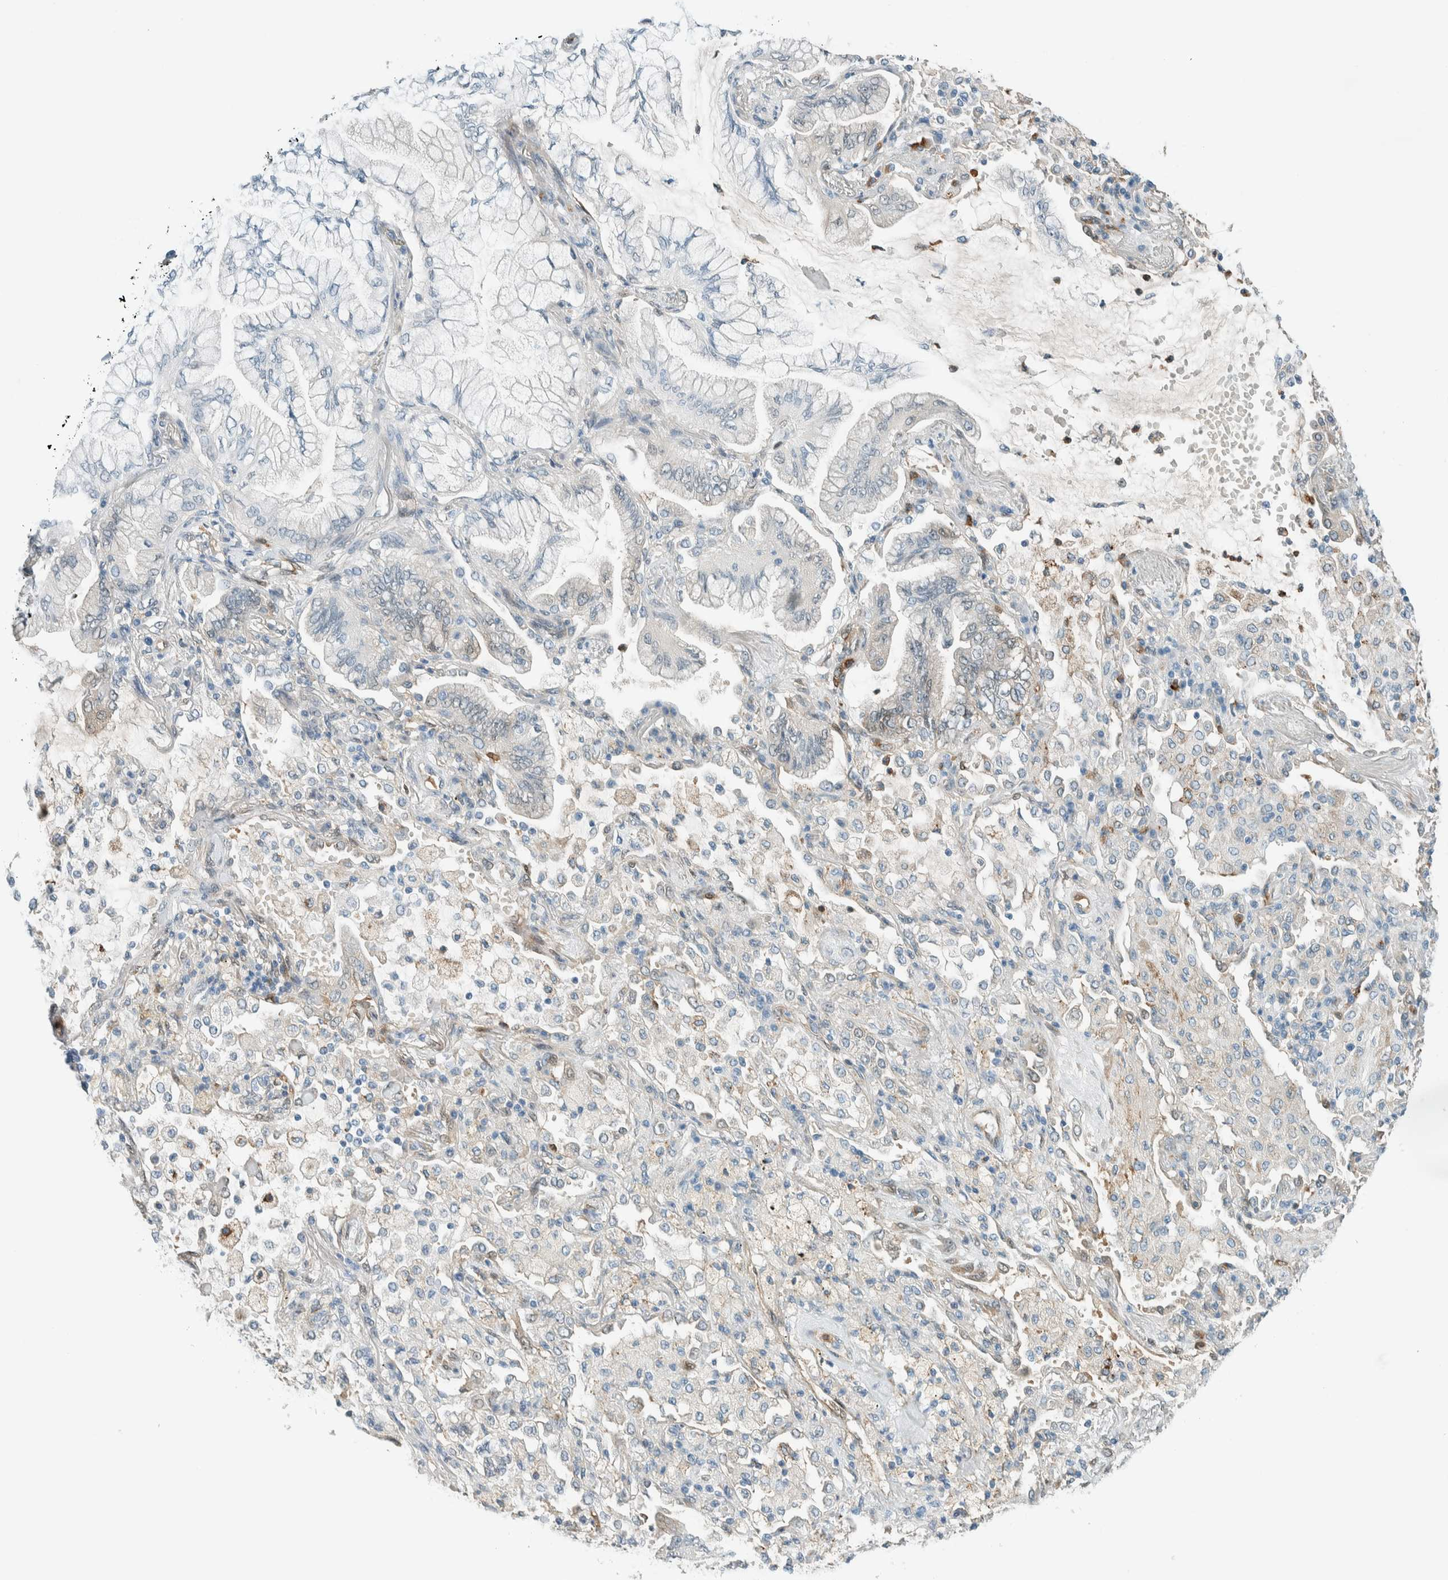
{"staining": {"intensity": "negative", "quantity": "none", "location": "none"}, "tissue": "lung cancer", "cell_type": "Tumor cells", "image_type": "cancer", "snomed": [{"axis": "morphology", "description": "Adenocarcinoma, NOS"}, {"axis": "topography", "description": "Lung"}], "caption": "The photomicrograph exhibits no significant staining in tumor cells of lung cancer (adenocarcinoma).", "gene": "NXN", "patient": {"sex": "female", "age": 70}}